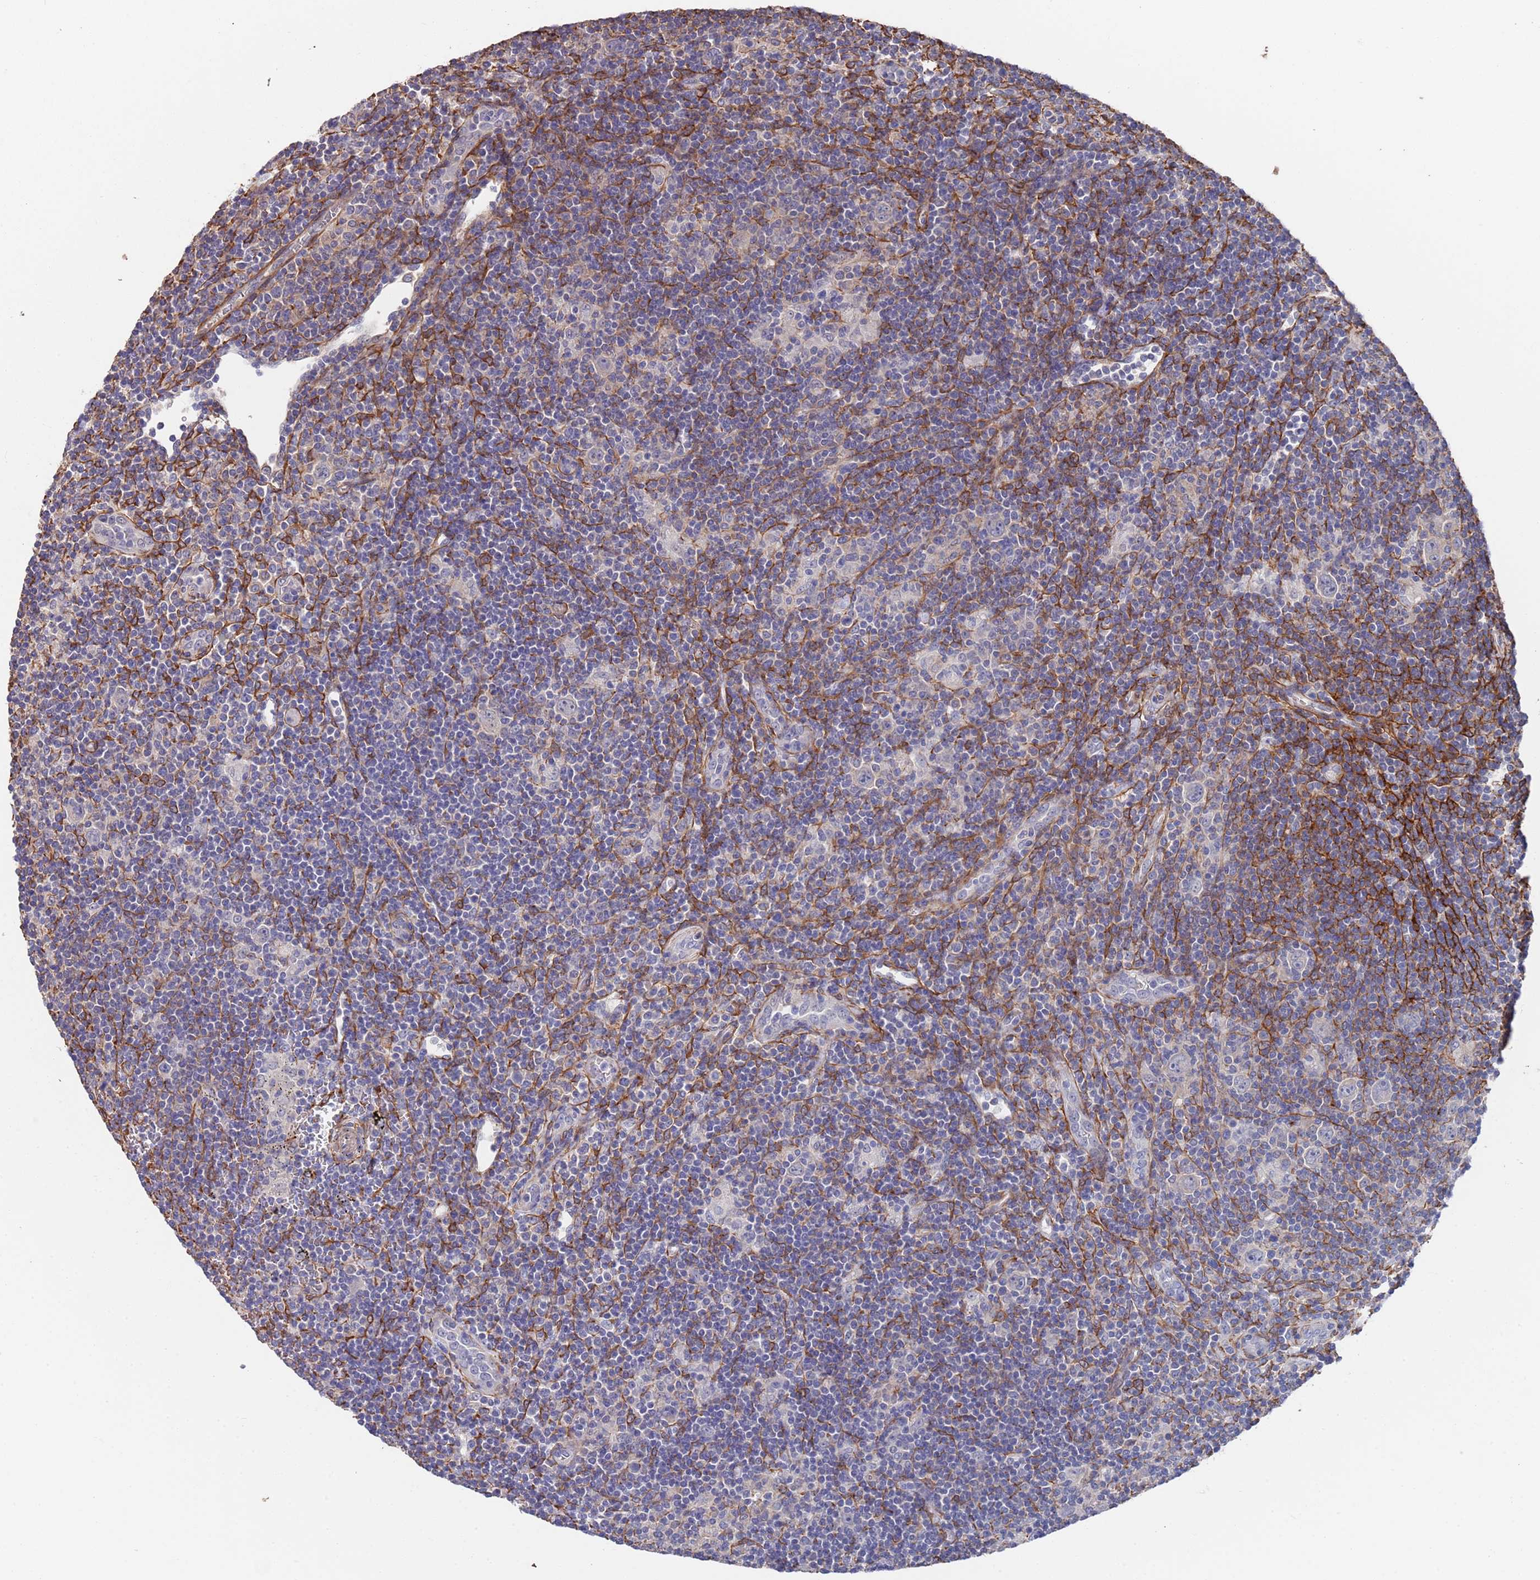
{"staining": {"intensity": "negative", "quantity": "none", "location": "none"}, "tissue": "lymphoma", "cell_type": "Tumor cells", "image_type": "cancer", "snomed": [{"axis": "morphology", "description": "Hodgkin's disease, NOS"}, {"axis": "topography", "description": "Lymph node"}], "caption": "Immunohistochemical staining of human Hodgkin's disease shows no significant staining in tumor cells.", "gene": "ANK2", "patient": {"sex": "female", "age": 57}}